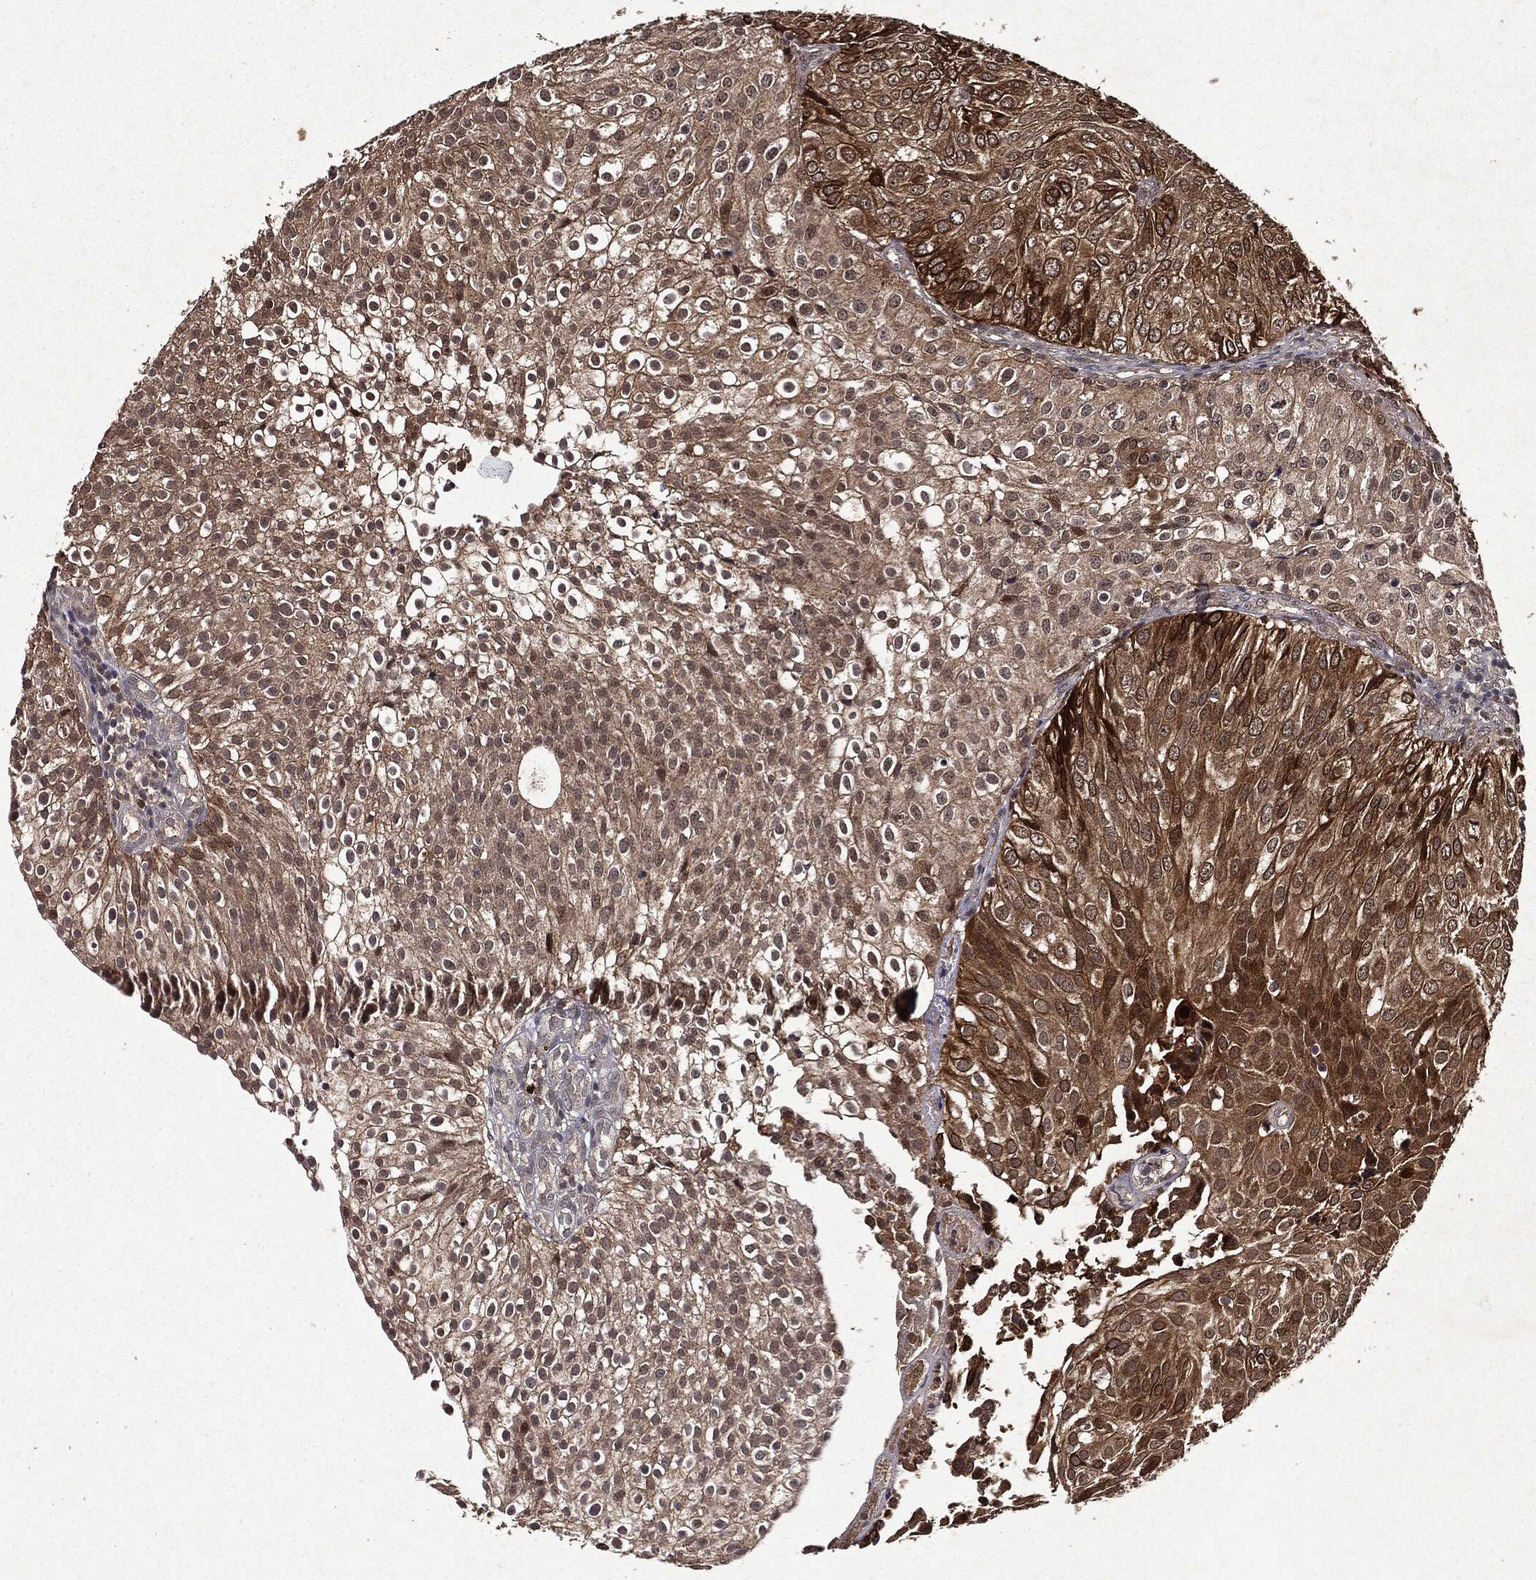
{"staining": {"intensity": "moderate", "quantity": ">75%", "location": "cytoplasmic/membranous"}, "tissue": "urothelial cancer", "cell_type": "Tumor cells", "image_type": "cancer", "snomed": [{"axis": "morphology", "description": "Urothelial carcinoma, High grade"}, {"axis": "topography", "description": "Urinary bladder"}], "caption": "High-grade urothelial carcinoma stained for a protein displays moderate cytoplasmic/membranous positivity in tumor cells.", "gene": "MTOR", "patient": {"sex": "female", "age": 79}}